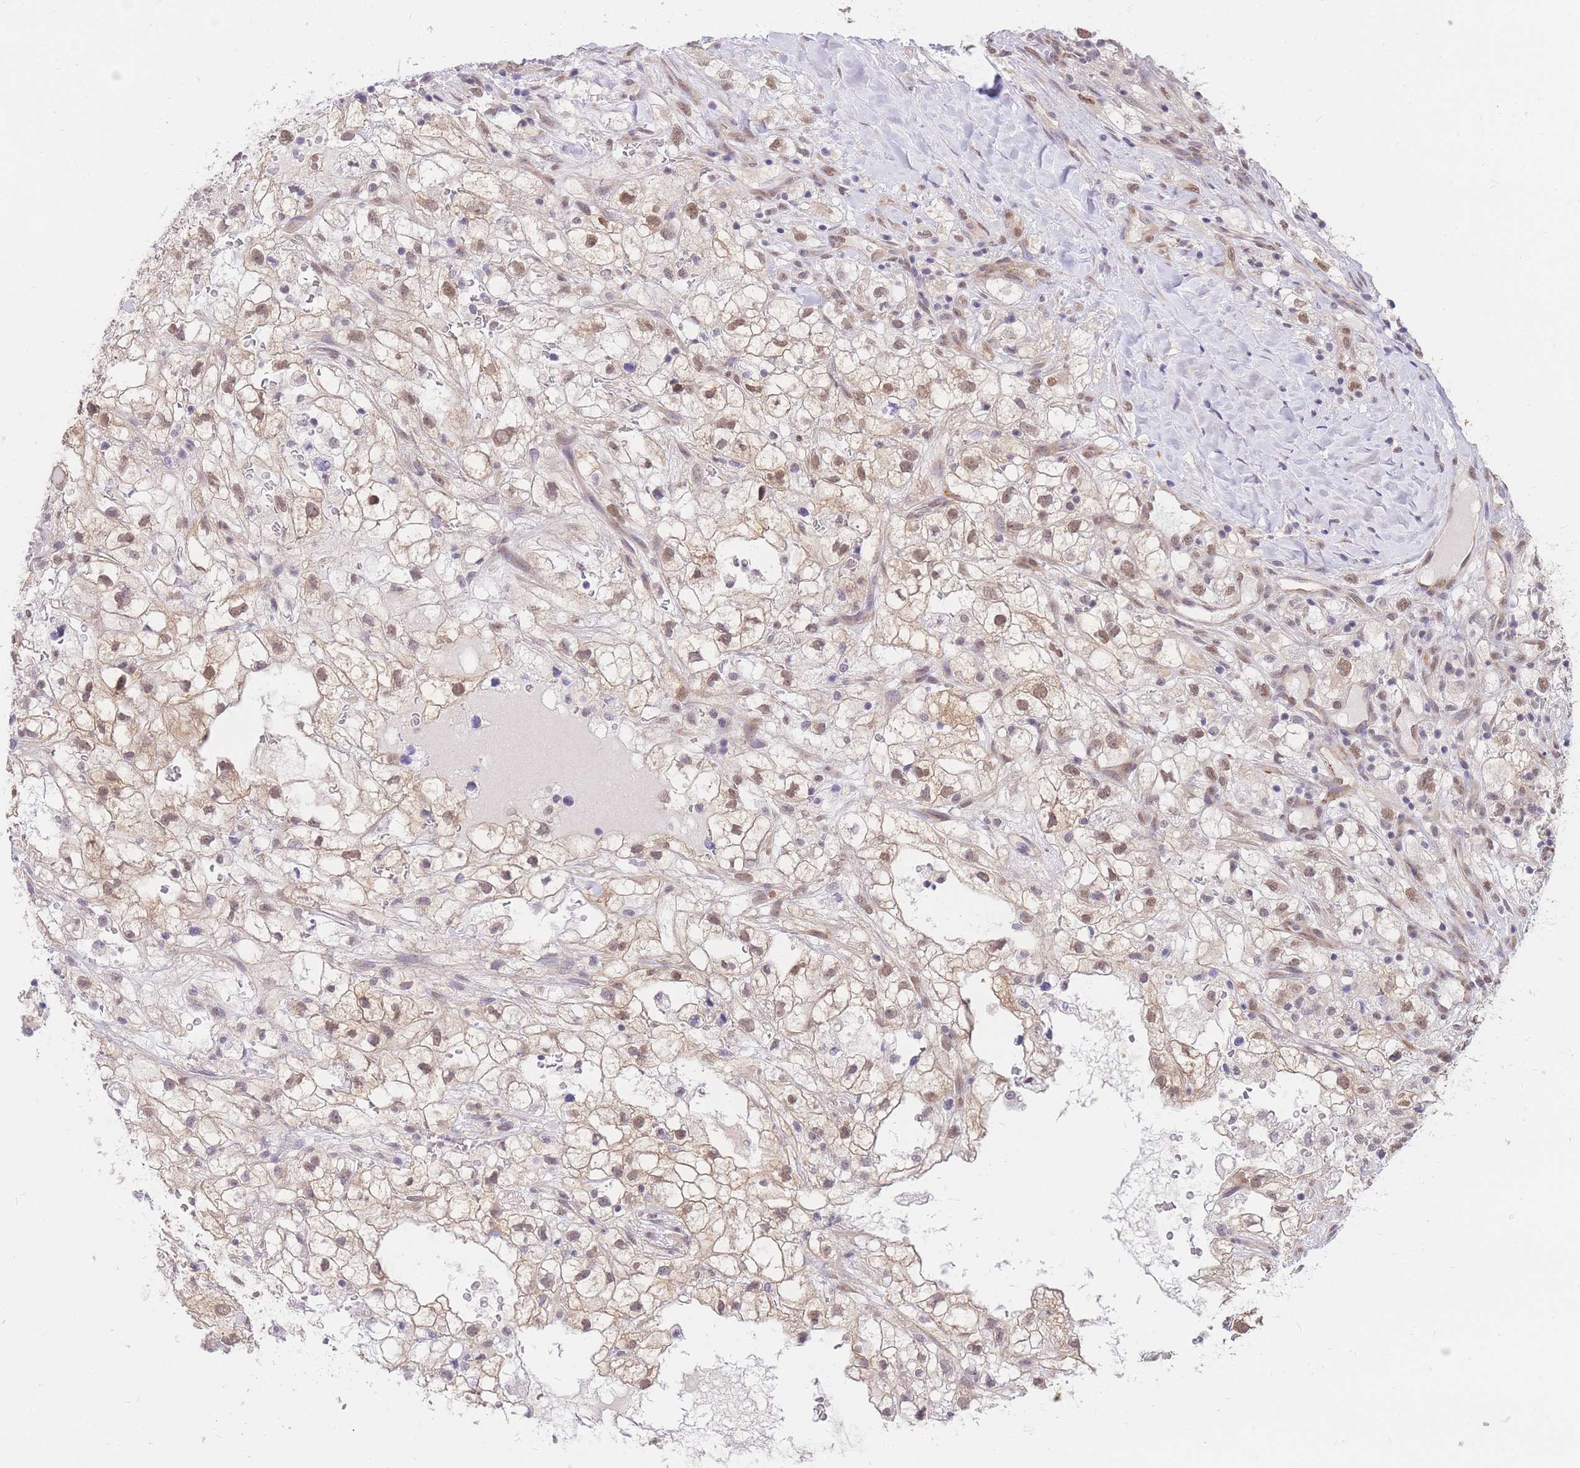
{"staining": {"intensity": "weak", "quantity": ">75%", "location": "cytoplasmic/membranous,nuclear"}, "tissue": "renal cancer", "cell_type": "Tumor cells", "image_type": "cancer", "snomed": [{"axis": "morphology", "description": "Adenocarcinoma, NOS"}, {"axis": "topography", "description": "Kidney"}], "caption": "IHC image of neoplastic tissue: human renal cancer stained using immunohistochemistry (IHC) shows low levels of weak protein expression localized specifically in the cytoplasmic/membranous and nuclear of tumor cells, appearing as a cytoplasmic/membranous and nuclear brown color.", "gene": "S100PBP", "patient": {"sex": "male", "age": 59}}